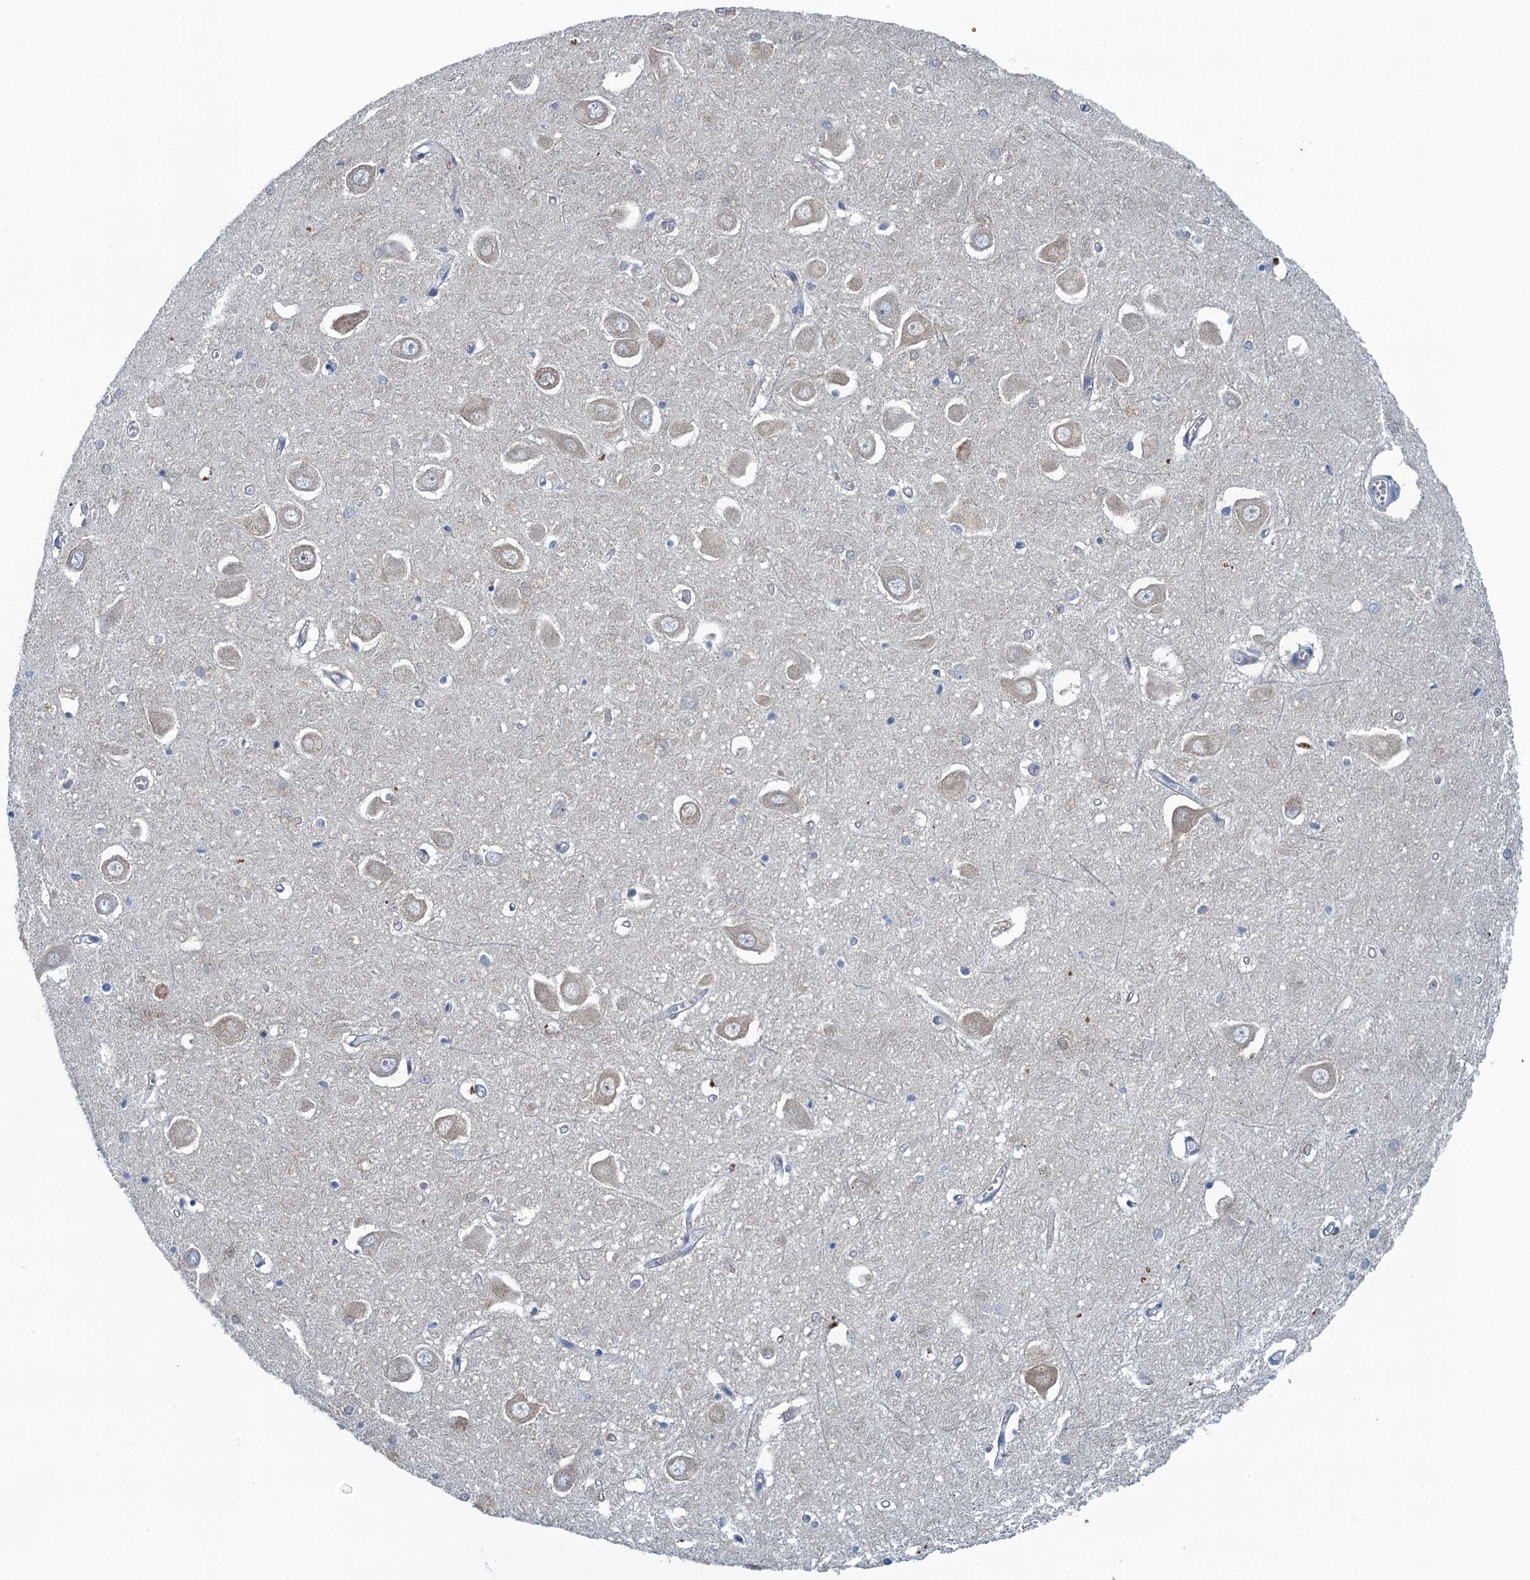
{"staining": {"intensity": "negative", "quantity": "none", "location": "none"}, "tissue": "hippocampus", "cell_type": "Glial cells", "image_type": "normal", "snomed": [{"axis": "morphology", "description": "Normal tissue, NOS"}, {"axis": "topography", "description": "Hippocampus"}], "caption": "DAB (3,3'-diaminobenzidine) immunohistochemical staining of normal hippocampus shows no significant positivity in glial cells.", "gene": "ALG2", "patient": {"sex": "male", "age": 70}}